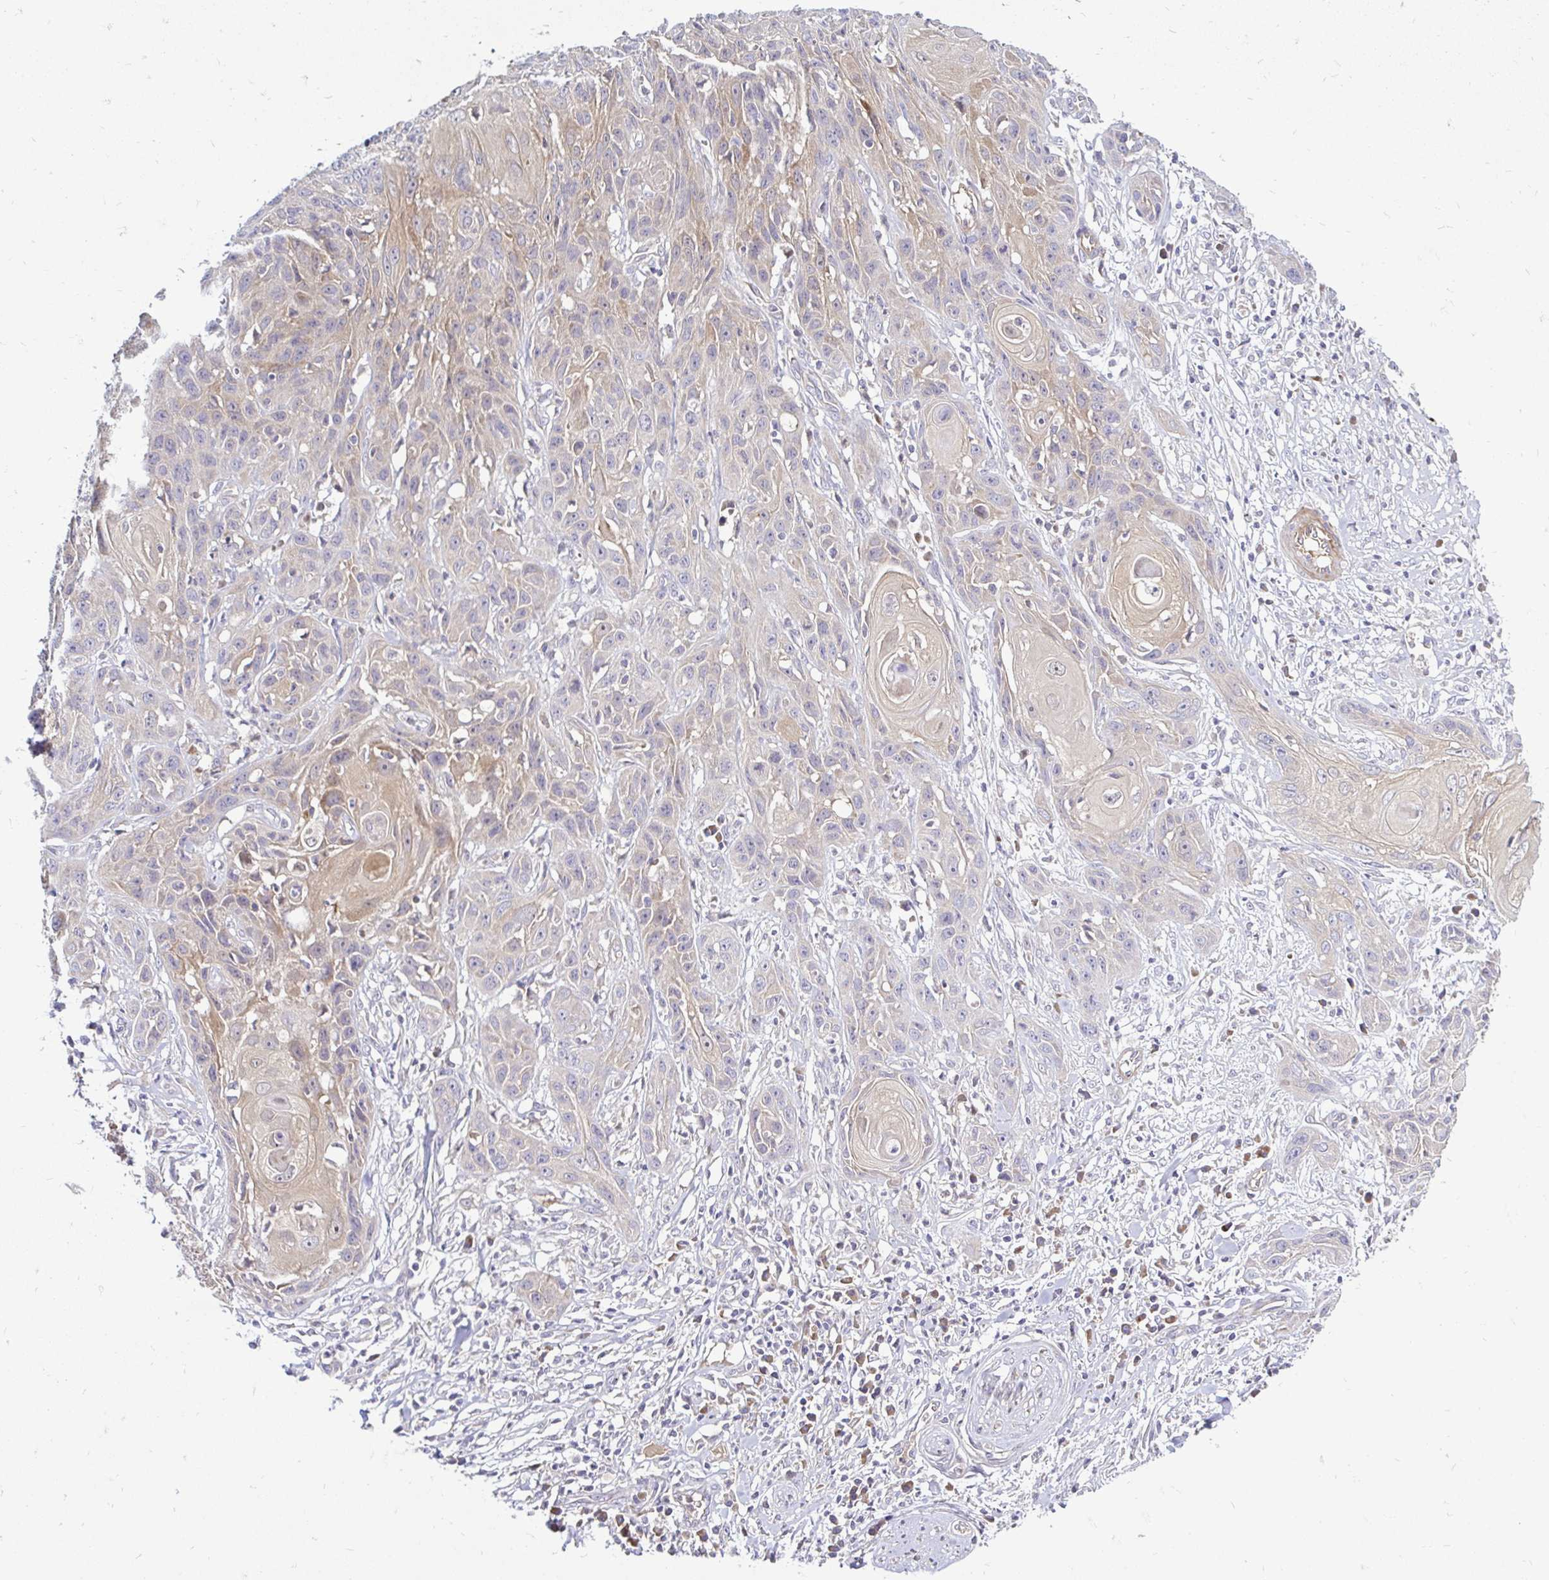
{"staining": {"intensity": "weak", "quantity": "<25%", "location": "cytoplasmic/membranous"}, "tissue": "skin cancer", "cell_type": "Tumor cells", "image_type": "cancer", "snomed": [{"axis": "morphology", "description": "Squamous cell carcinoma, NOS"}, {"axis": "topography", "description": "Skin"}, {"axis": "topography", "description": "Vulva"}], "caption": "Immunohistochemistry (IHC) histopathology image of neoplastic tissue: human skin cancer (squamous cell carcinoma) stained with DAB (3,3'-diaminobenzidine) reveals no significant protein staining in tumor cells.", "gene": "ARHGEF37", "patient": {"sex": "female", "age": 83}}